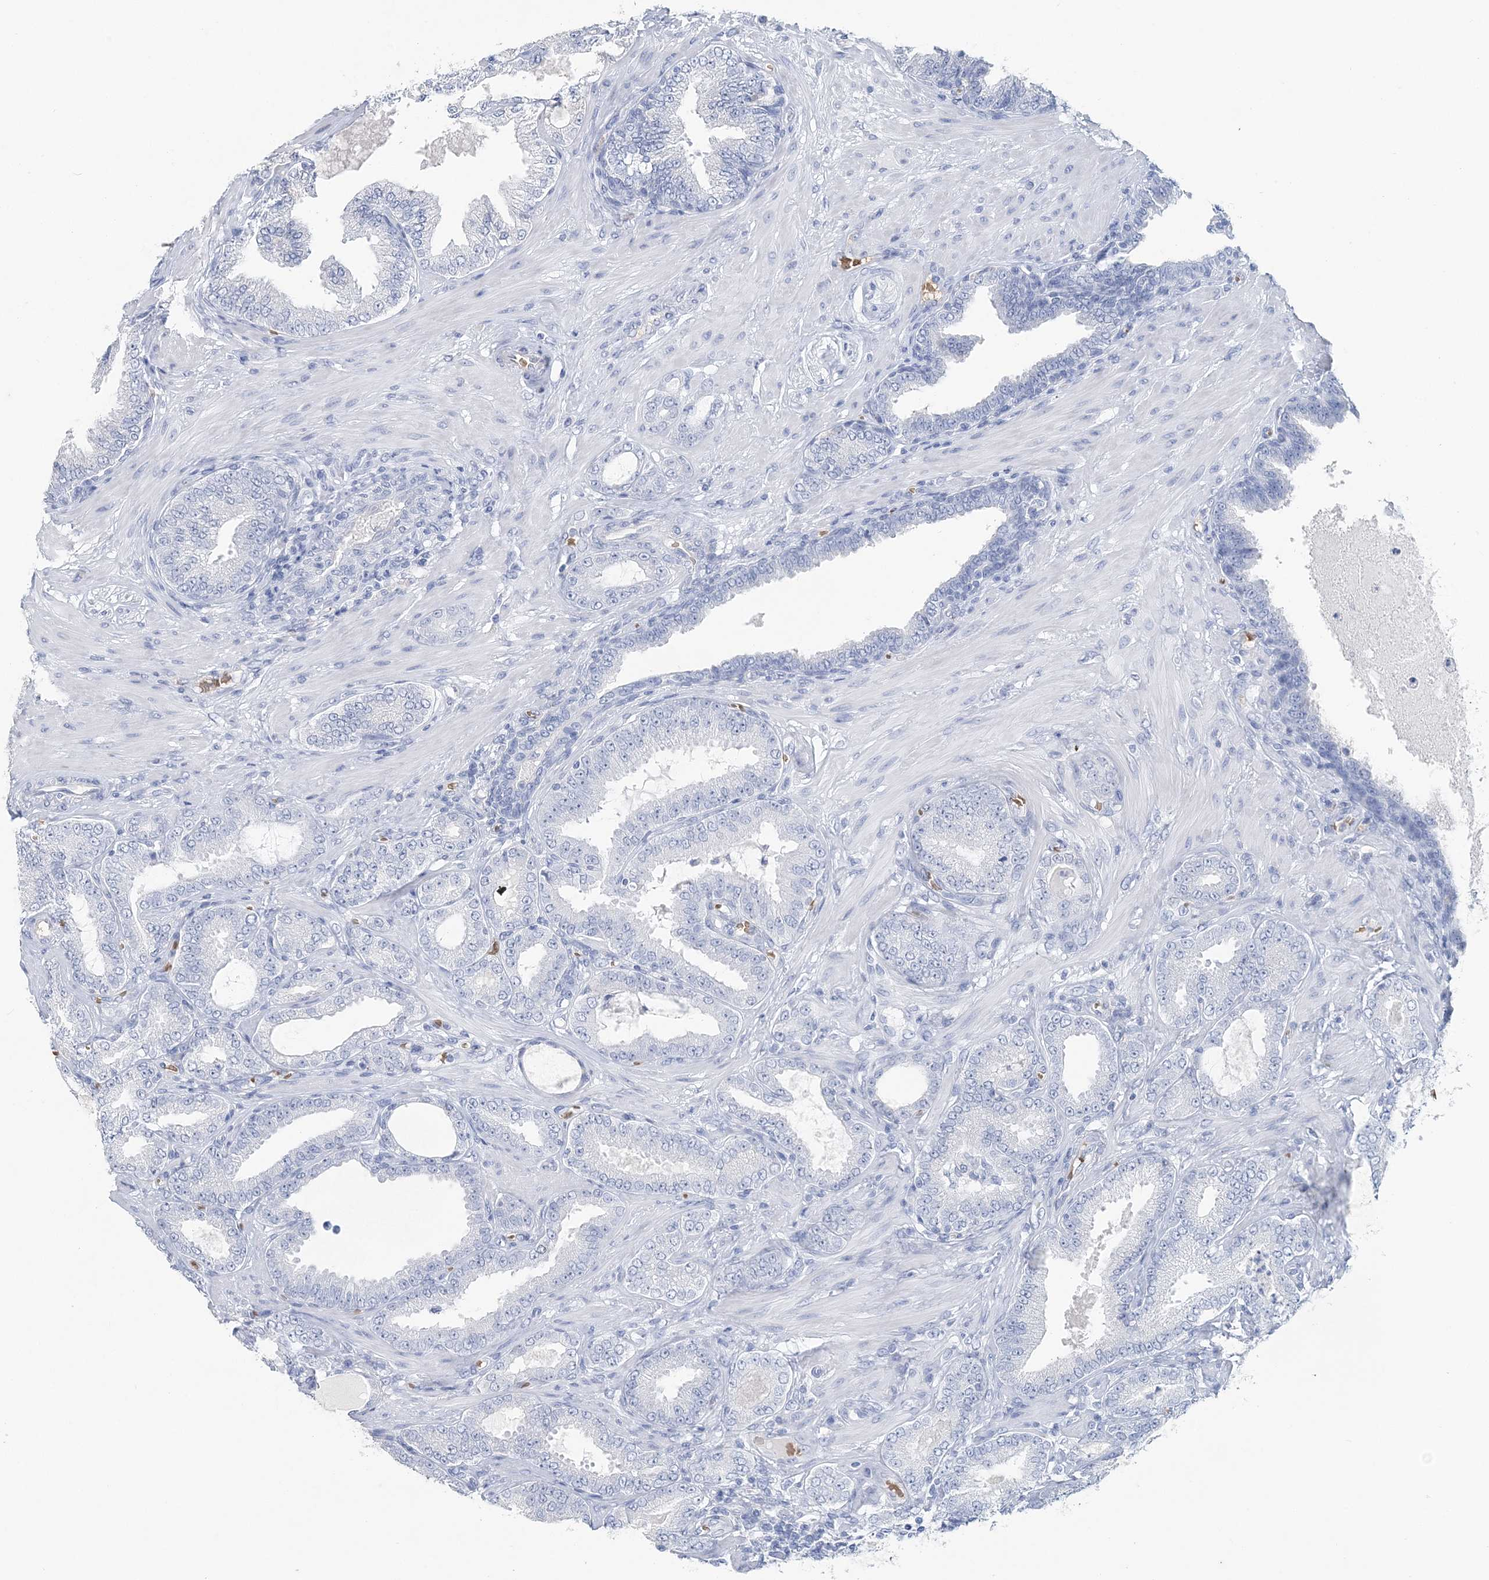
{"staining": {"intensity": "negative", "quantity": "none", "location": "none"}, "tissue": "prostate cancer", "cell_type": "Tumor cells", "image_type": "cancer", "snomed": [{"axis": "morphology", "description": "Adenocarcinoma, Low grade"}, {"axis": "topography", "description": "Prostate"}], "caption": "Immunohistochemistry photomicrograph of neoplastic tissue: human prostate cancer (low-grade adenocarcinoma) stained with DAB (3,3'-diaminobenzidine) displays no significant protein expression in tumor cells. (DAB IHC, high magnification).", "gene": "HBD", "patient": {"sex": "male", "age": 63}}